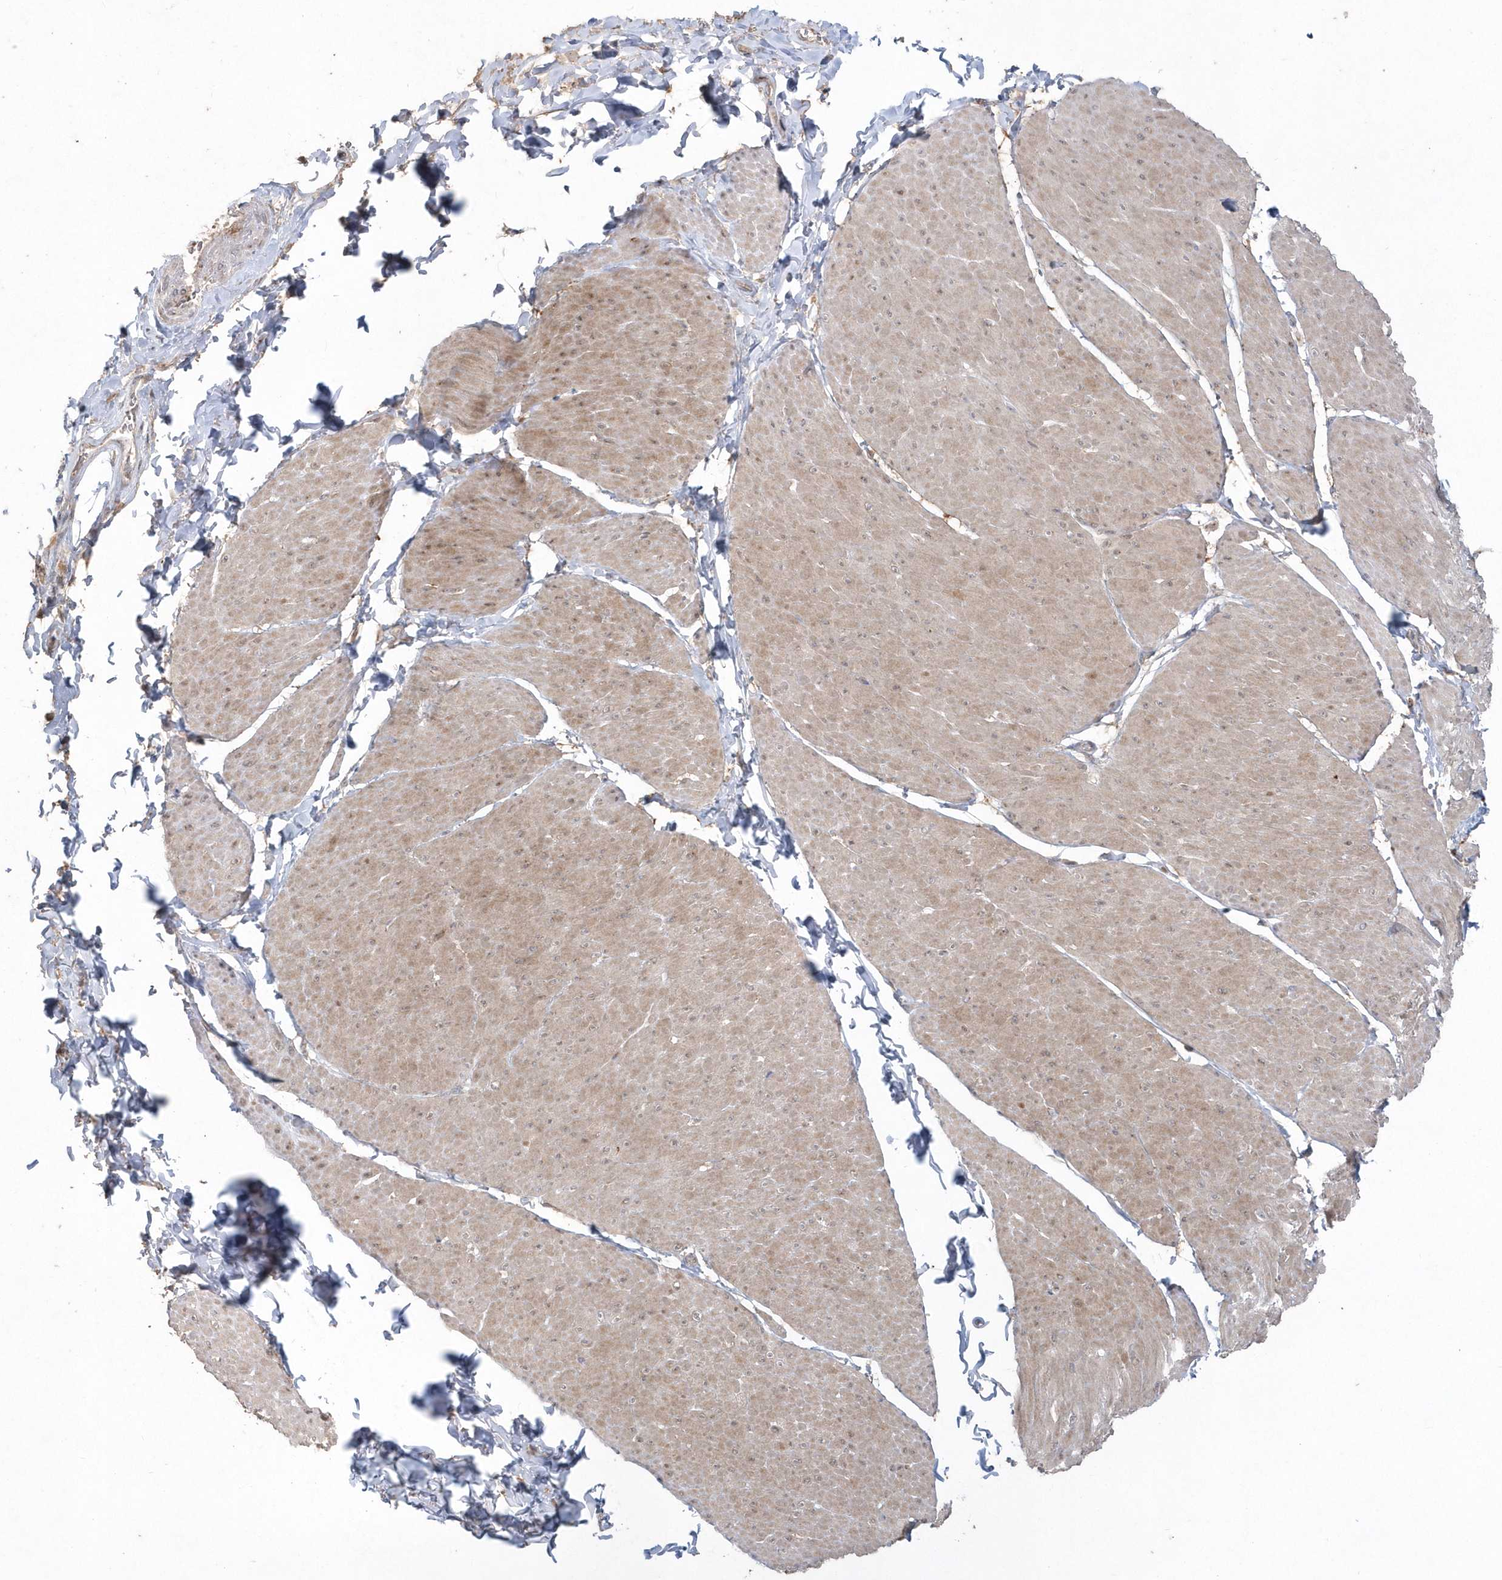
{"staining": {"intensity": "weak", "quantity": ">75%", "location": "cytoplasmic/membranous"}, "tissue": "smooth muscle", "cell_type": "Smooth muscle cells", "image_type": "normal", "snomed": [{"axis": "morphology", "description": "Urothelial carcinoma, High grade"}, {"axis": "topography", "description": "Urinary bladder"}], "caption": "IHC histopathology image of unremarkable smooth muscle stained for a protein (brown), which demonstrates low levels of weak cytoplasmic/membranous positivity in about >75% of smooth muscle cells.", "gene": "GEMIN6", "patient": {"sex": "male", "age": 46}}